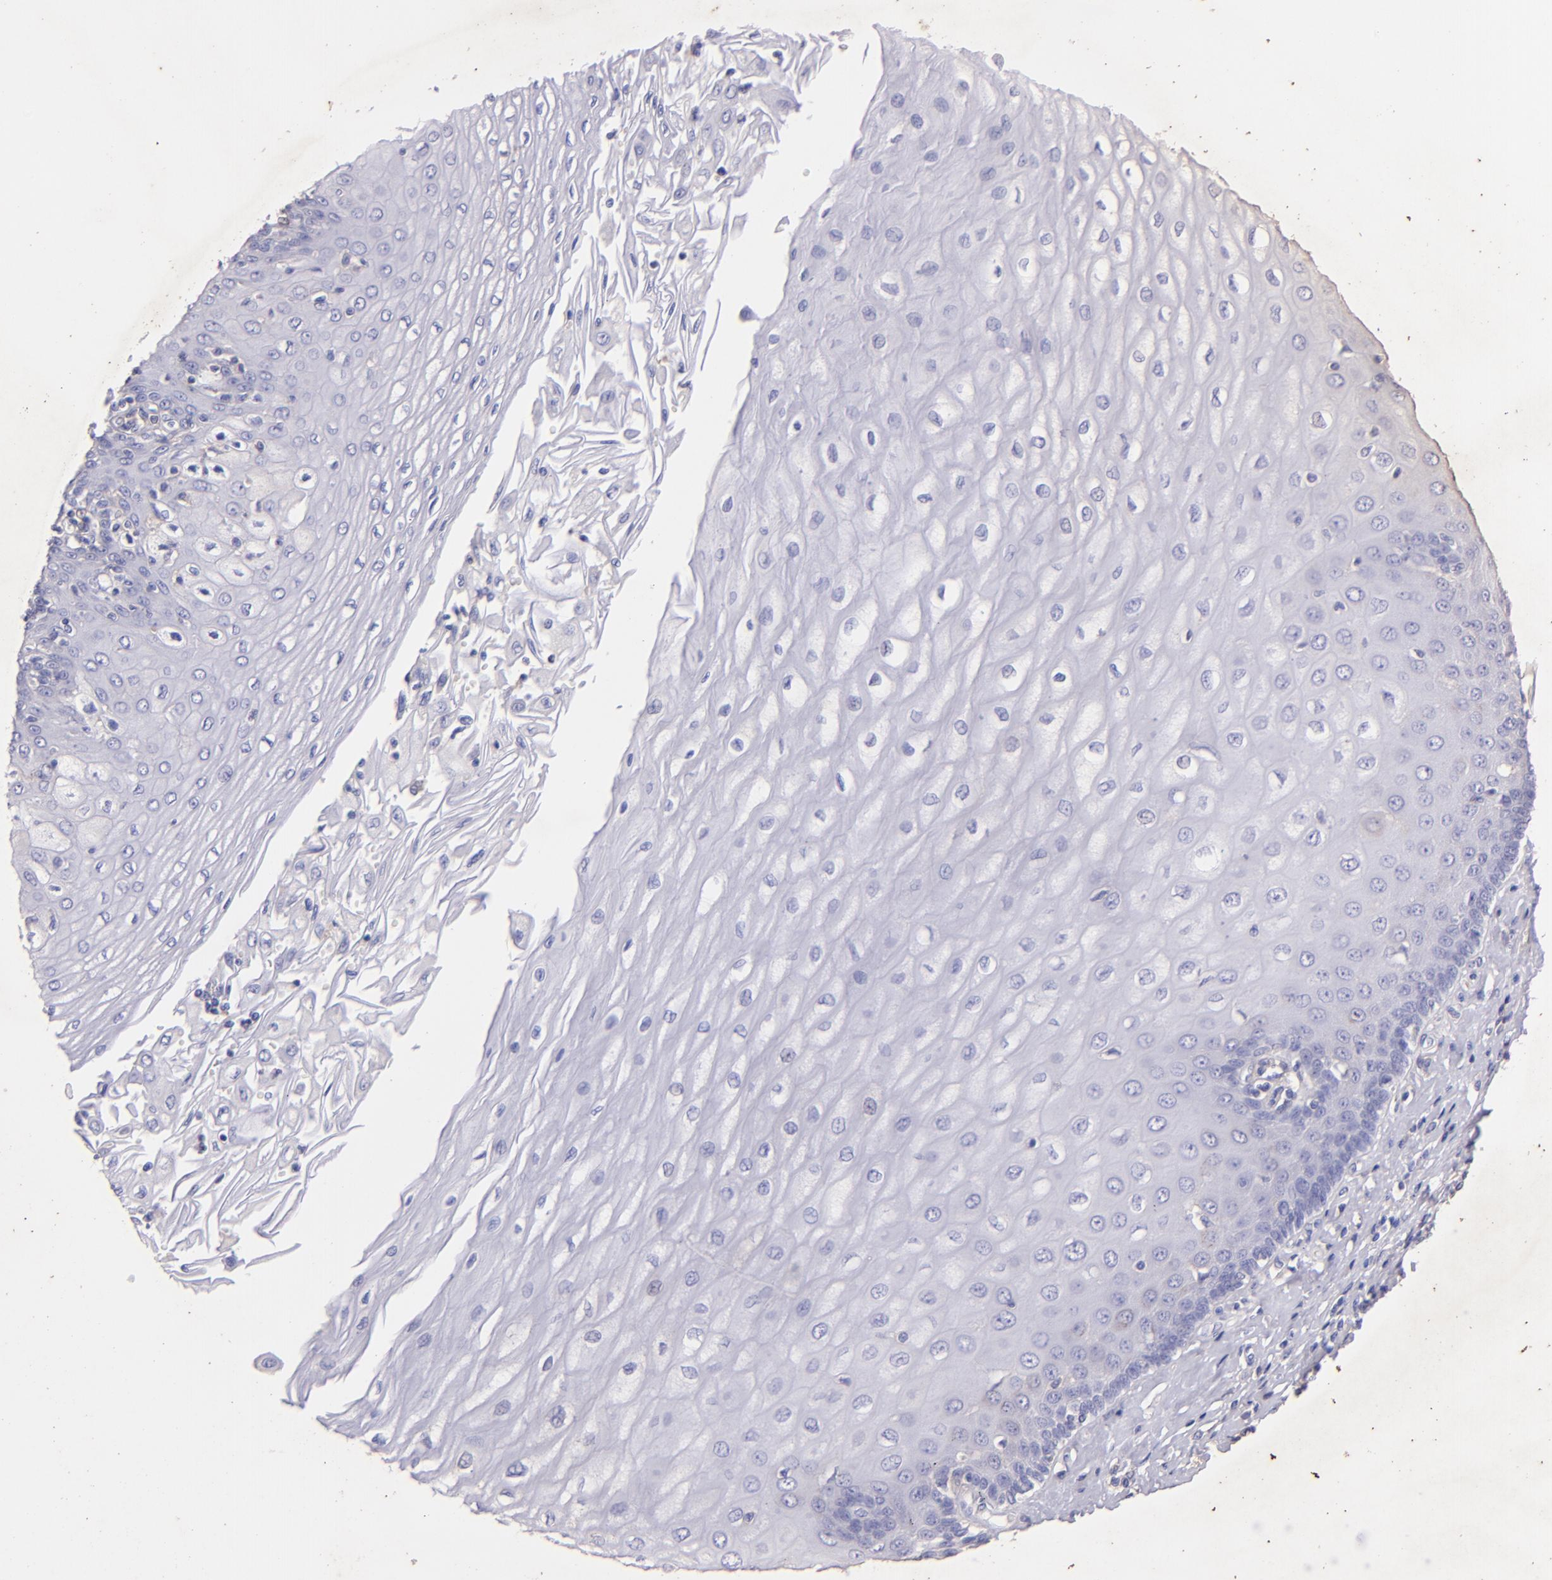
{"staining": {"intensity": "negative", "quantity": "none", "location": "none"}, "tissue": "esophagus", "cell_type": "Squamous epithelial cells", "image_type": "normal", "snomed": [{"axis": "morphology", "description": "Normal tissue, NOS"}, {"axis": "topography", "description": "Esophagus"}], "caption": "An immunohistochemistry (IHC) image of unremarkable esophagus is shown. There is no staining in squamous epithelial cells of esophagus.", "gene": "RET", "patient": {"sex": "male", "age": 62}}